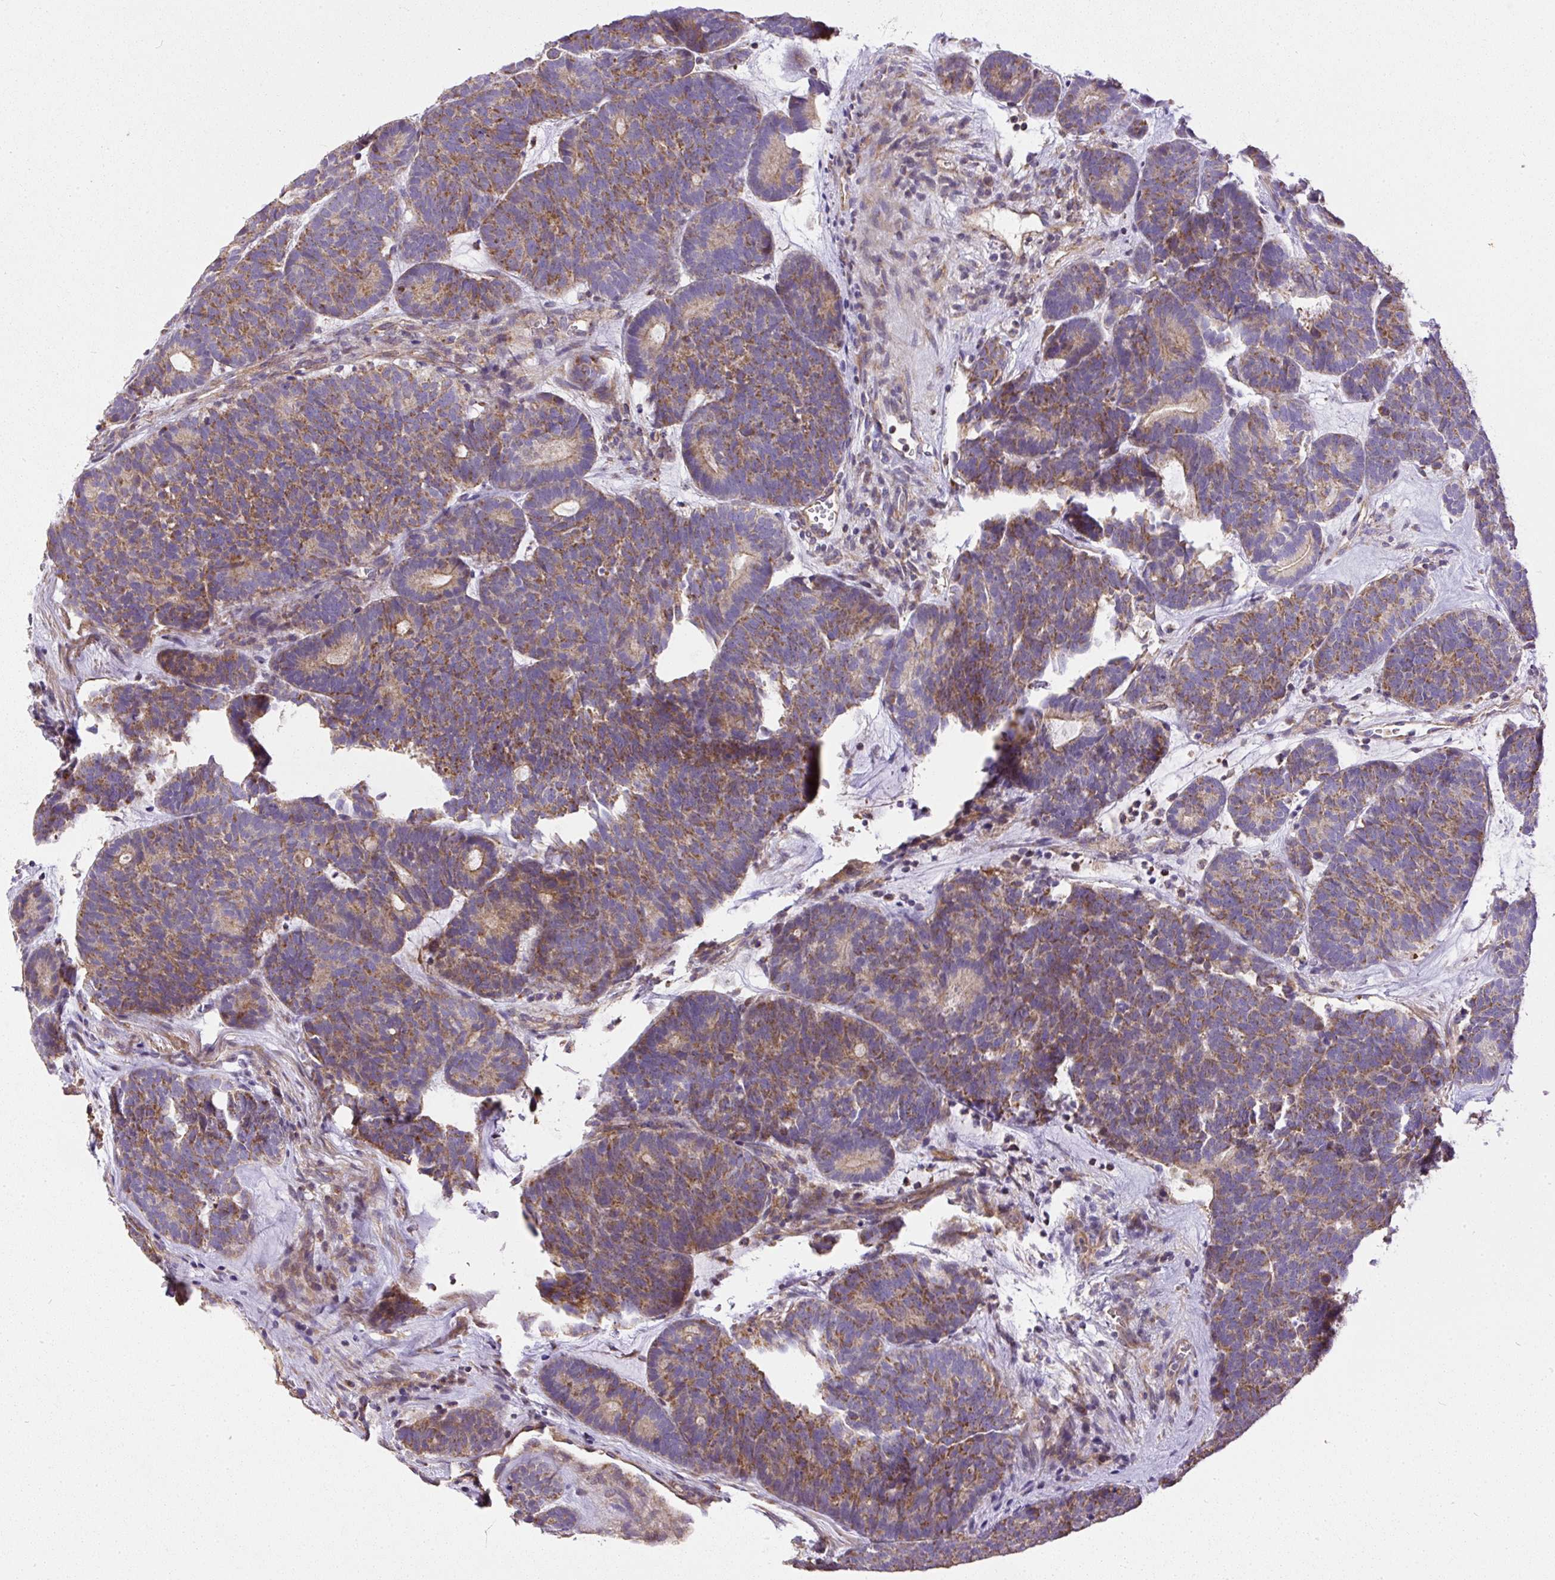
{"staining": {"intensity": "moderate", "quantity": ">75%", "location": "cytoplasmic/membranous"}, "tissue": "head and neck cancer", "cell_type": "Tumor cells", "image_type": "cancer", "snomed": [{"axis": "morphology", "description": "Adenocarcinoma, NOS"}, {"axis": "topography", "description": "Head-Neck"}], "caption": "Moderate cytoplasmic/membranous expression is appreciated in approximately >75% of tumor cells in head and neck adenocarcinoma.", "gene": "NDUFAF2", "patient": {"sex": "female", "age": 81}}